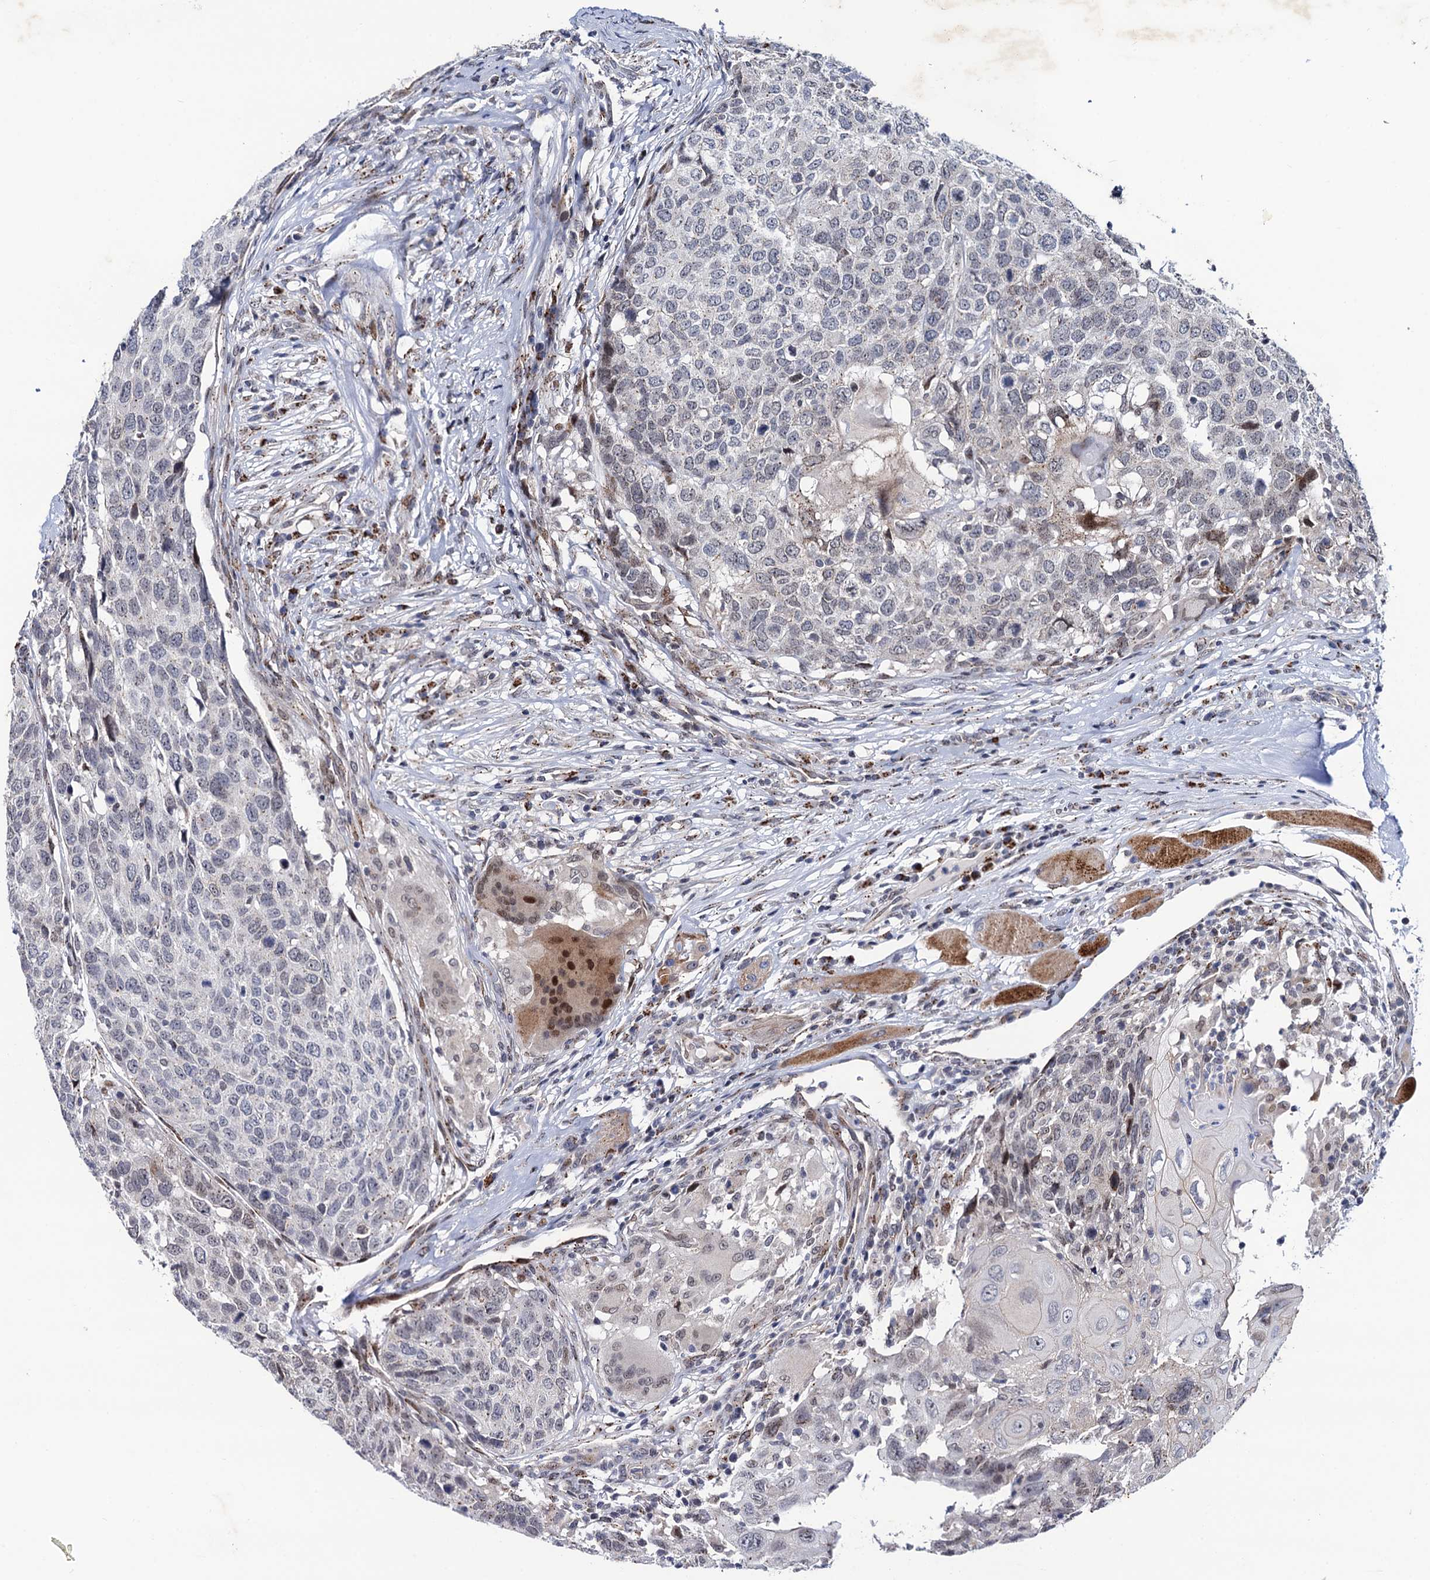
{"staining": {"intensity": "negative", "quantity": "none", "location": "none"}, "tissue": "head and neck cancer", "cell_type": "Tumor cells", "image_type": "cancer", "snomed": [{"axis": "morphology", "description": "Squamous cell carcinoma, NOS"}, {"axis": "topography", "description": "Head-Neck"}], "caption": "This is an immunohistochemistry (IHC) image of human squamous cell carcinoma (head and neck). There is no positivity in tumor cells.", "gene": "THAP2", "patient": {"sex": "male", "age": 66}}